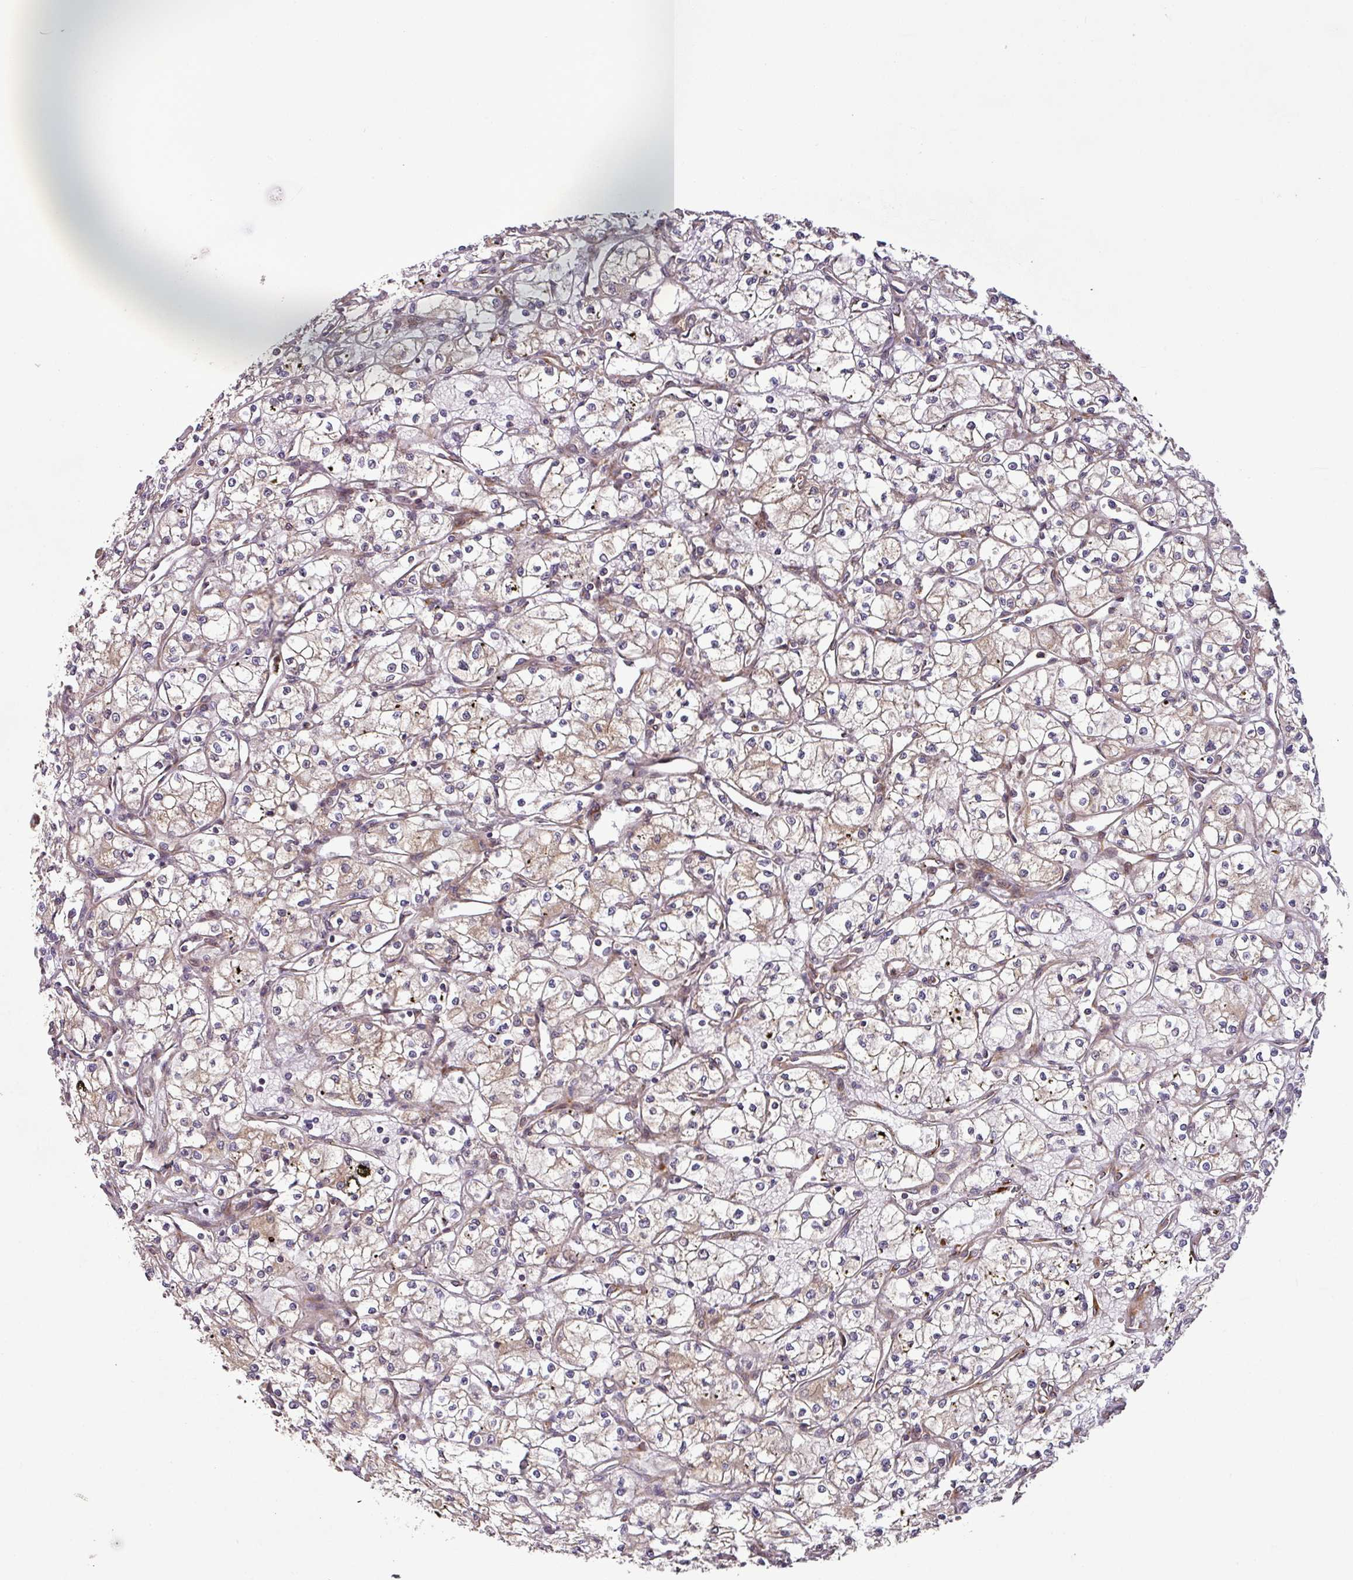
{"staining": {"intensity": "weak", "quantity": "25%-75%", "location": "cytoplasmic/membranous"}, "tissue": "renal cancer", "cell_type": "Tumor cells", "image_type": "cancer", "snomed": [{"axis": "morphology", "description": "Adenocarcinoma, NOS"}, {"axis": "topography", "description": "Kidney"}], "caption": "The micrograph reveals staining of renal cancer, revealing weak cytoplasmic/membranous protein staining (brown color) within tumor cells.", "gene": "ART1", "patient": {"sex": "male", "age": 59}}